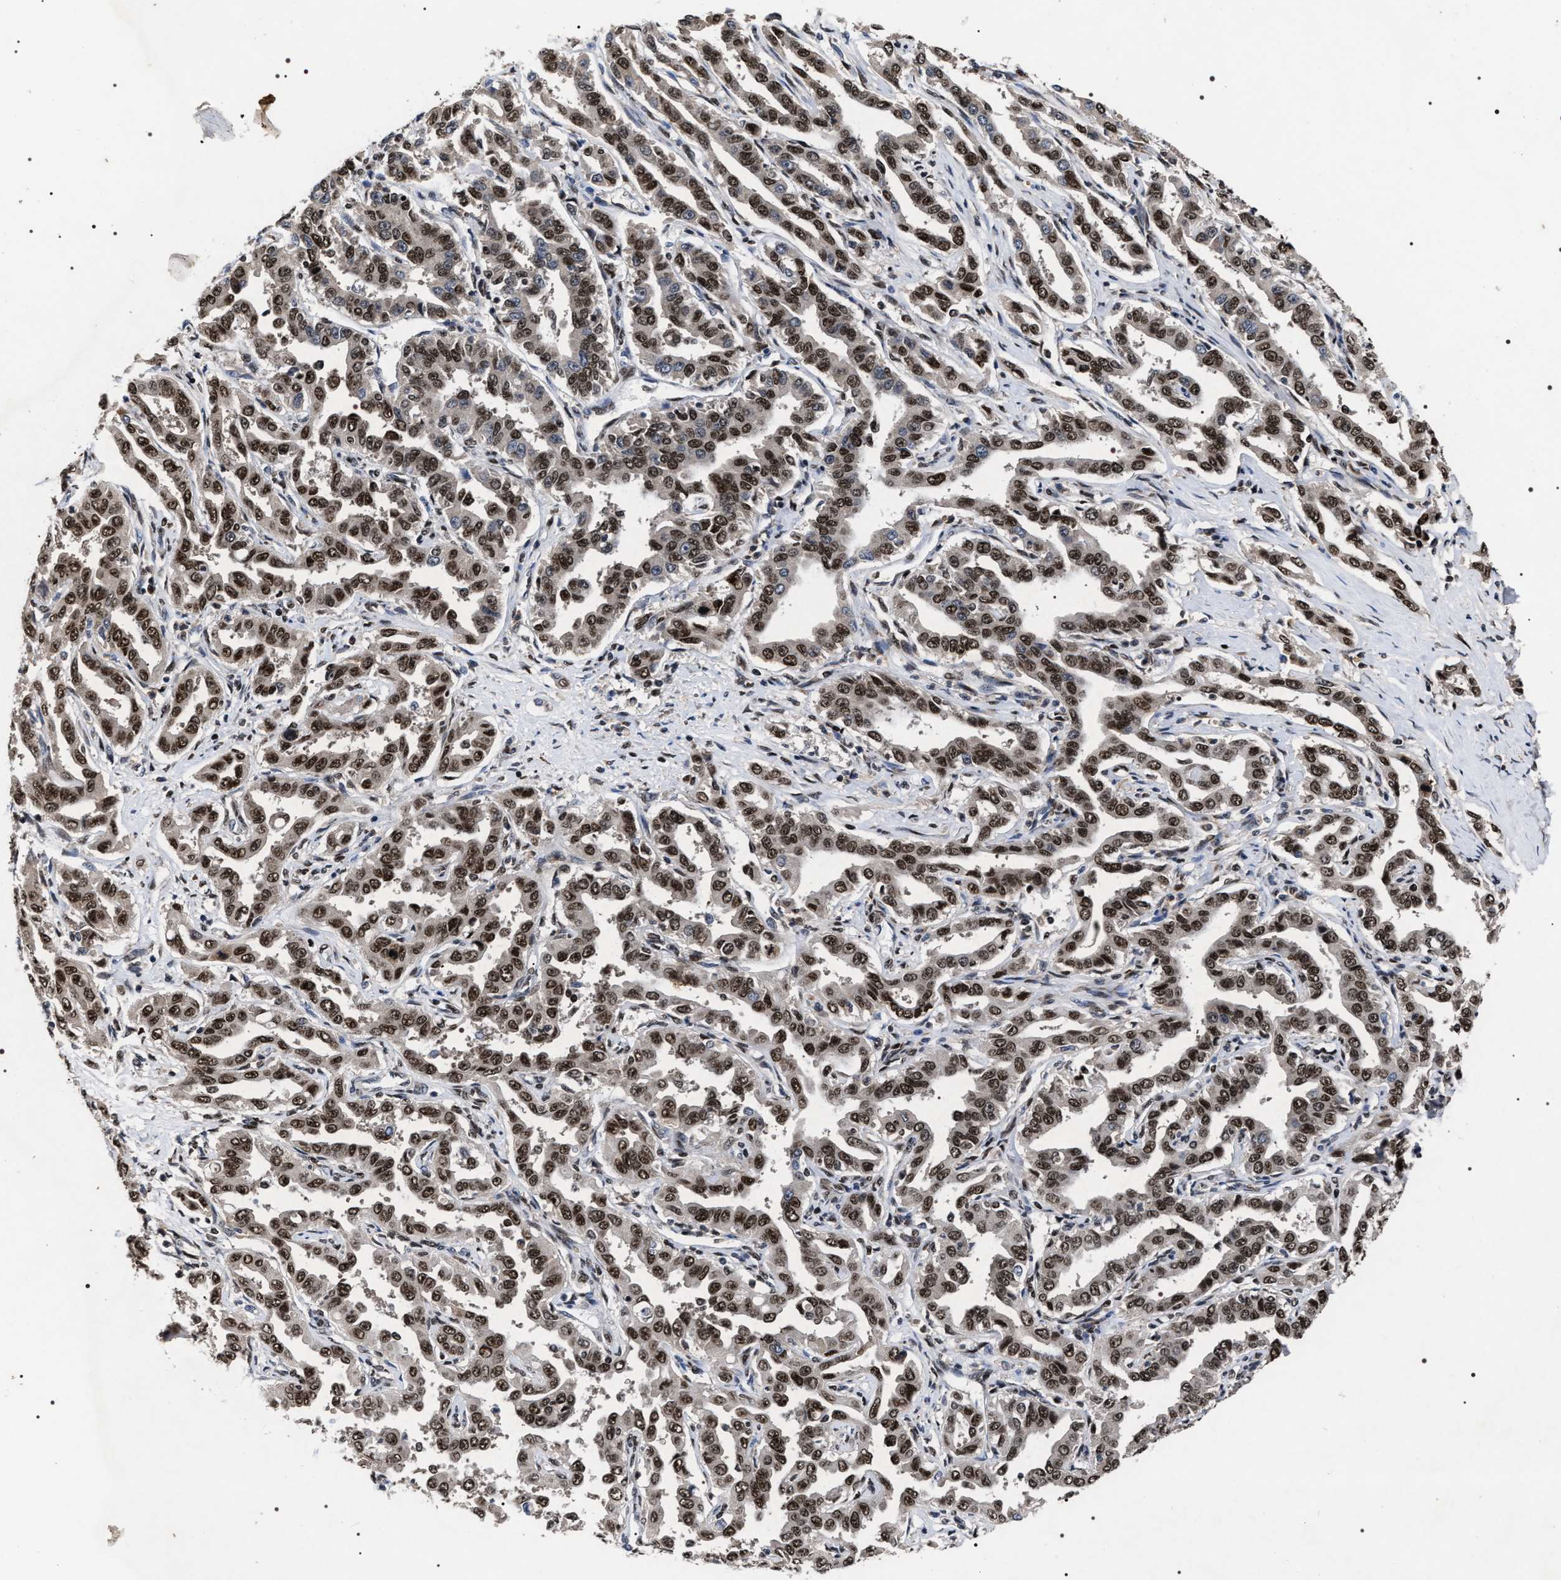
{"staining": {"intensity": "strong", "quantity": ">75%", "location": "nuclear"}, "tissue": "liver cancer", "cell_type": "Tumor cells", "image_type": "cancer", "snomed": [{"axis": "morphology", "description": "Cholangiocarcinoma"}, {"axis": "topography", "description": "Liver"}], "caption": "Liver cancer tissue exhibits strong nuclear staining in approximately >75% of tumor cells, visualized by immunohistochemistry. (DAB IHC with brightfield microscopy, high magnification).", "gene": "RRP1B", "patient": {"sex": "male", "age": 59}}